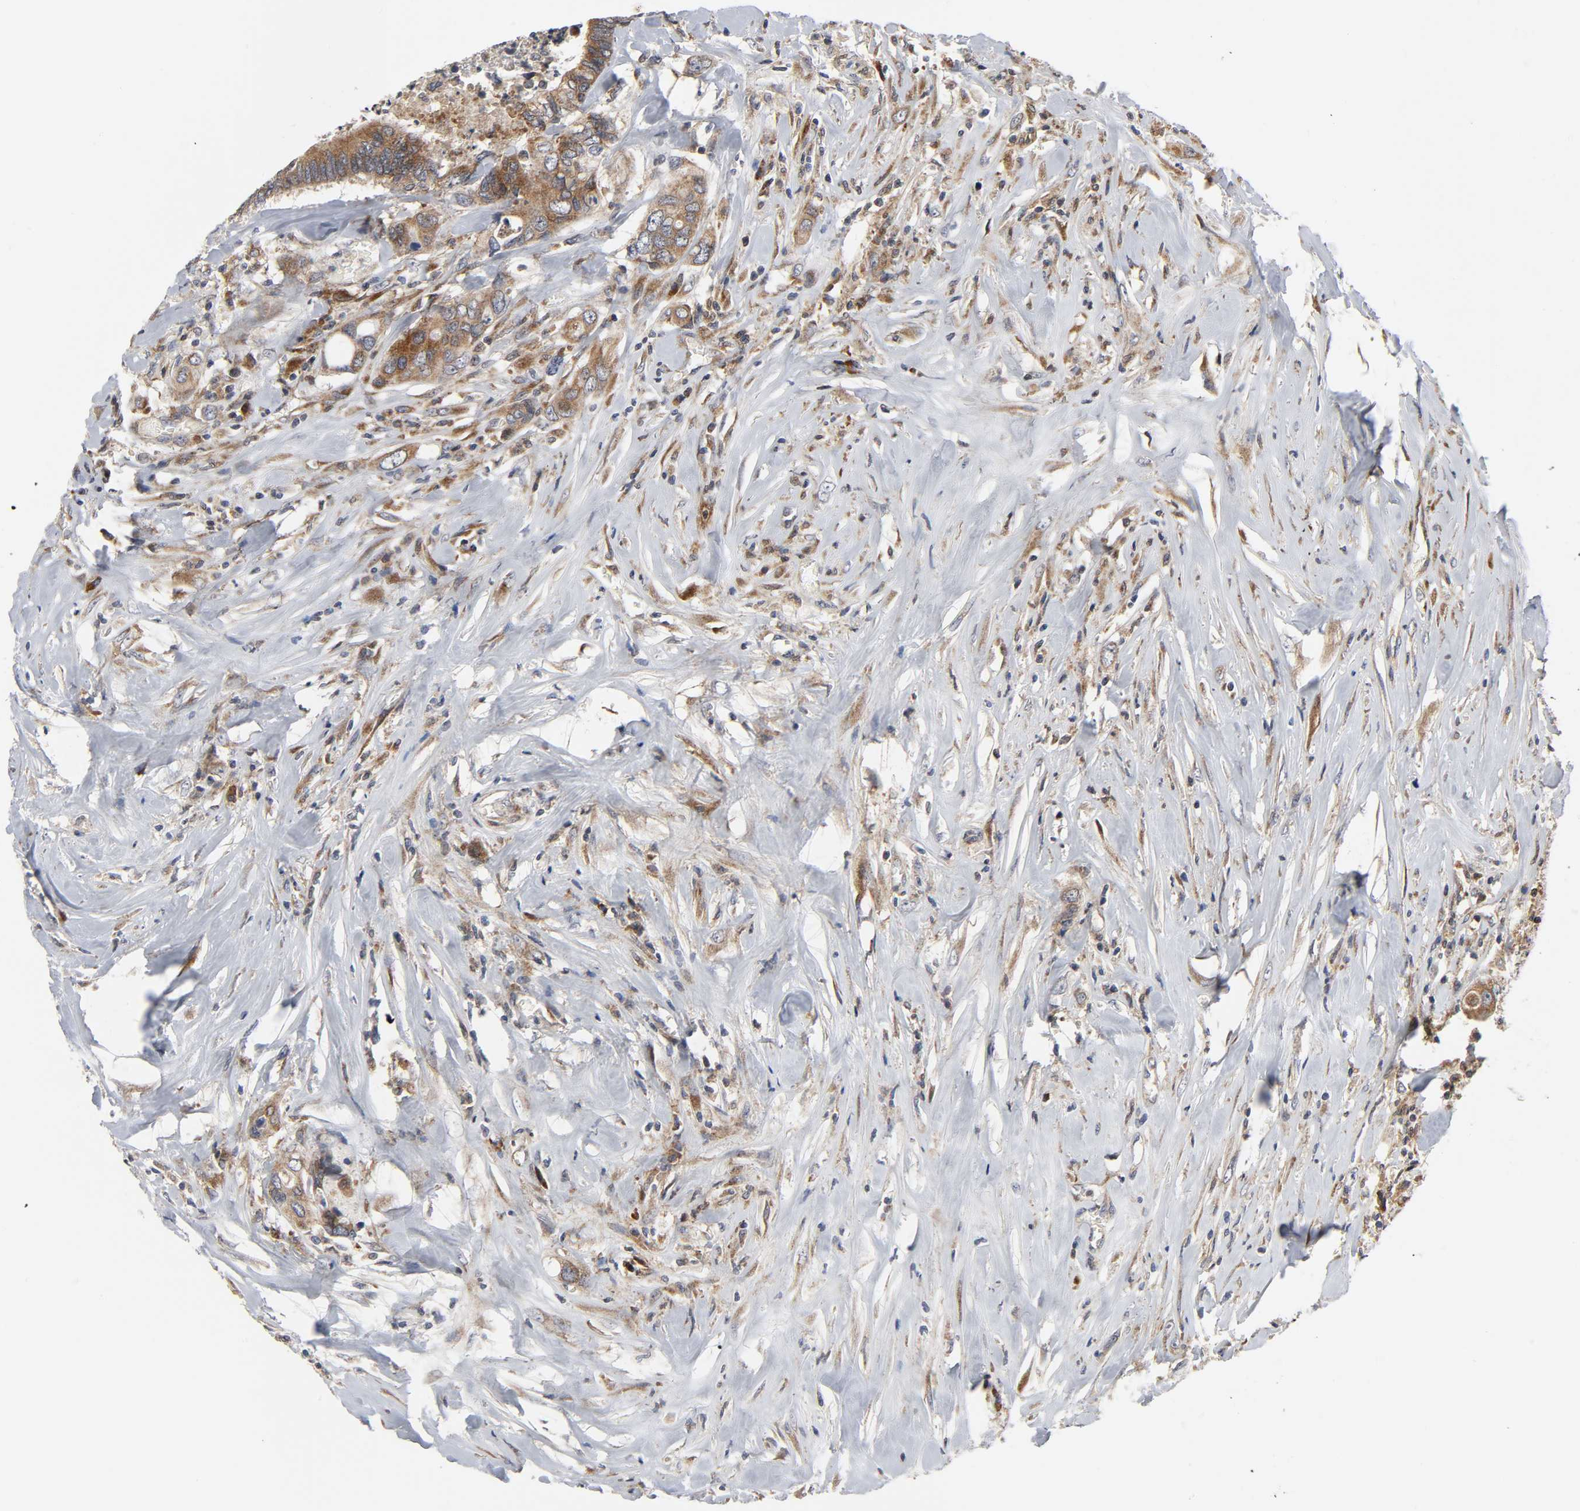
{"staining": {"intensity": "moderate", "quantity": ">75%", "location": "cytoplasmic/membranous"}, "tissue": "colorectal cancer", "cell_type": "Tumor cells", "image_type": "cancer", "snomed": [{"axis": "morphology", "description": "Adenocarcinoma, NOS"}, {"axis": "topography", "description": "Rectum"}], "caption": "A histopathology image showing moderate cytoplasmic/membranous expression in about >75% of tumor cells in adenocarcinoma (colorectal), as visualized by brown immunohistochemical staining.", "gene": "BAX", "patient": {"sex": "male", "age": 55}}